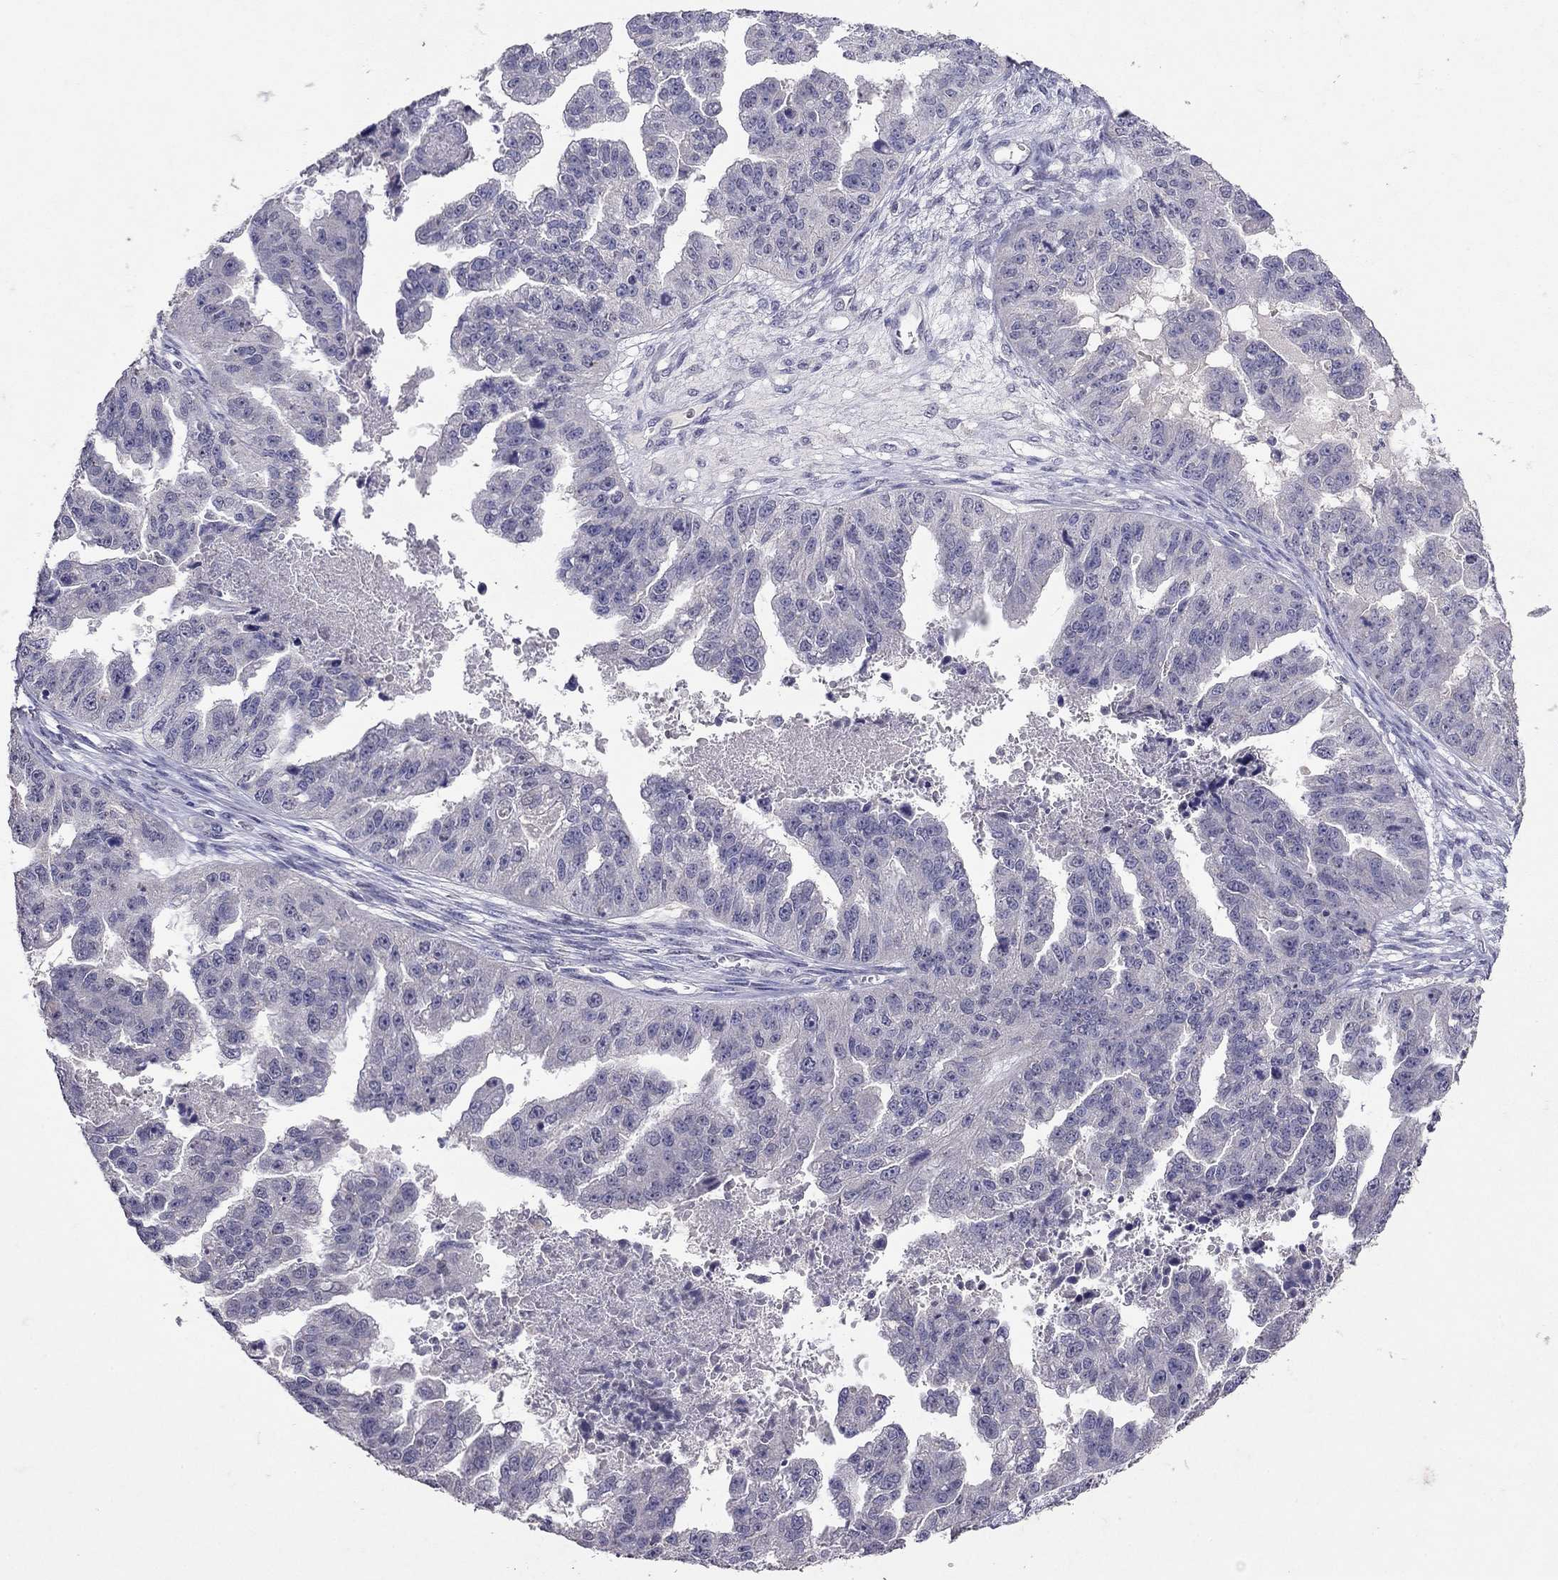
{"staining": {"intensity": "negative", "quantity": "none", "location": "none"}, "tissue": "ovarian cancer", "cell_type": "Tumor cells", "image_type": "cancer", "snomed": [{"axis": "morphology", "description": "Cystadenocarcinoma, serous, NOS"}, {"axis": "topography", "description": "Ovary"}], "caption": "Immunohistochemical staining of serous cystadenocarcinoma (ovarian) reveals no significant staining in tumor cells.", "gene": "FST", "patient": {"sex": "female", "age": 58}}